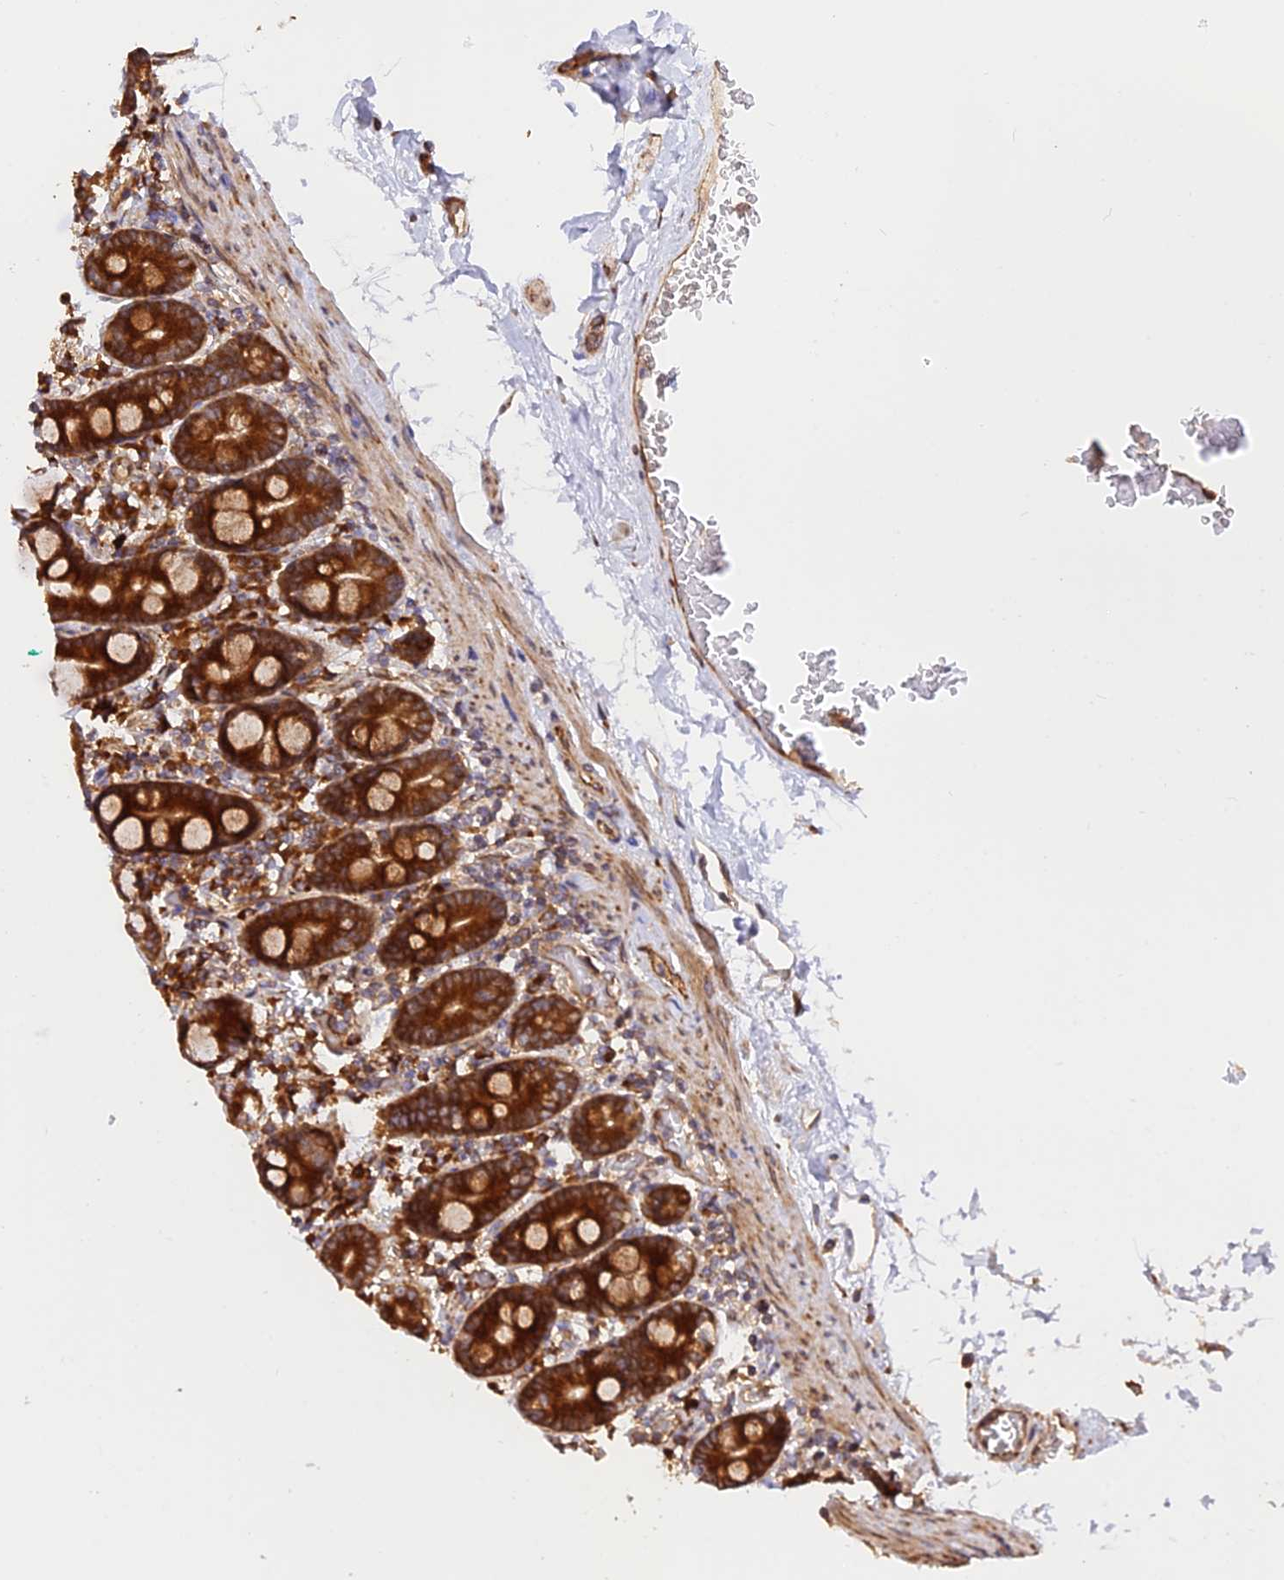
{"staining": {"intensity": "strong", "quantity": ">75%", "location": "cytoplasmic/membranous"}, "tissue": "duodenum", "cell_type": "Glandular cells", "image_type": "normal", "snomed": [{"axis": "morphology", "description": "Normal tissue, NOS"}, {"axis": "topography", "description": "Duodenum"}], "caption": "Protein staining by immunohistochemistry (IHC) displays strong cytoplasmic/membranous staining in approximately >75% of glandular cells in unremarkable duodenum. (DAB (3,3'-diaminobenzidine) IHC, brown staining for protein, blue staining for nuclei).", "gene": "RPL5", "patient": {"sex": "male", "age": 55}}